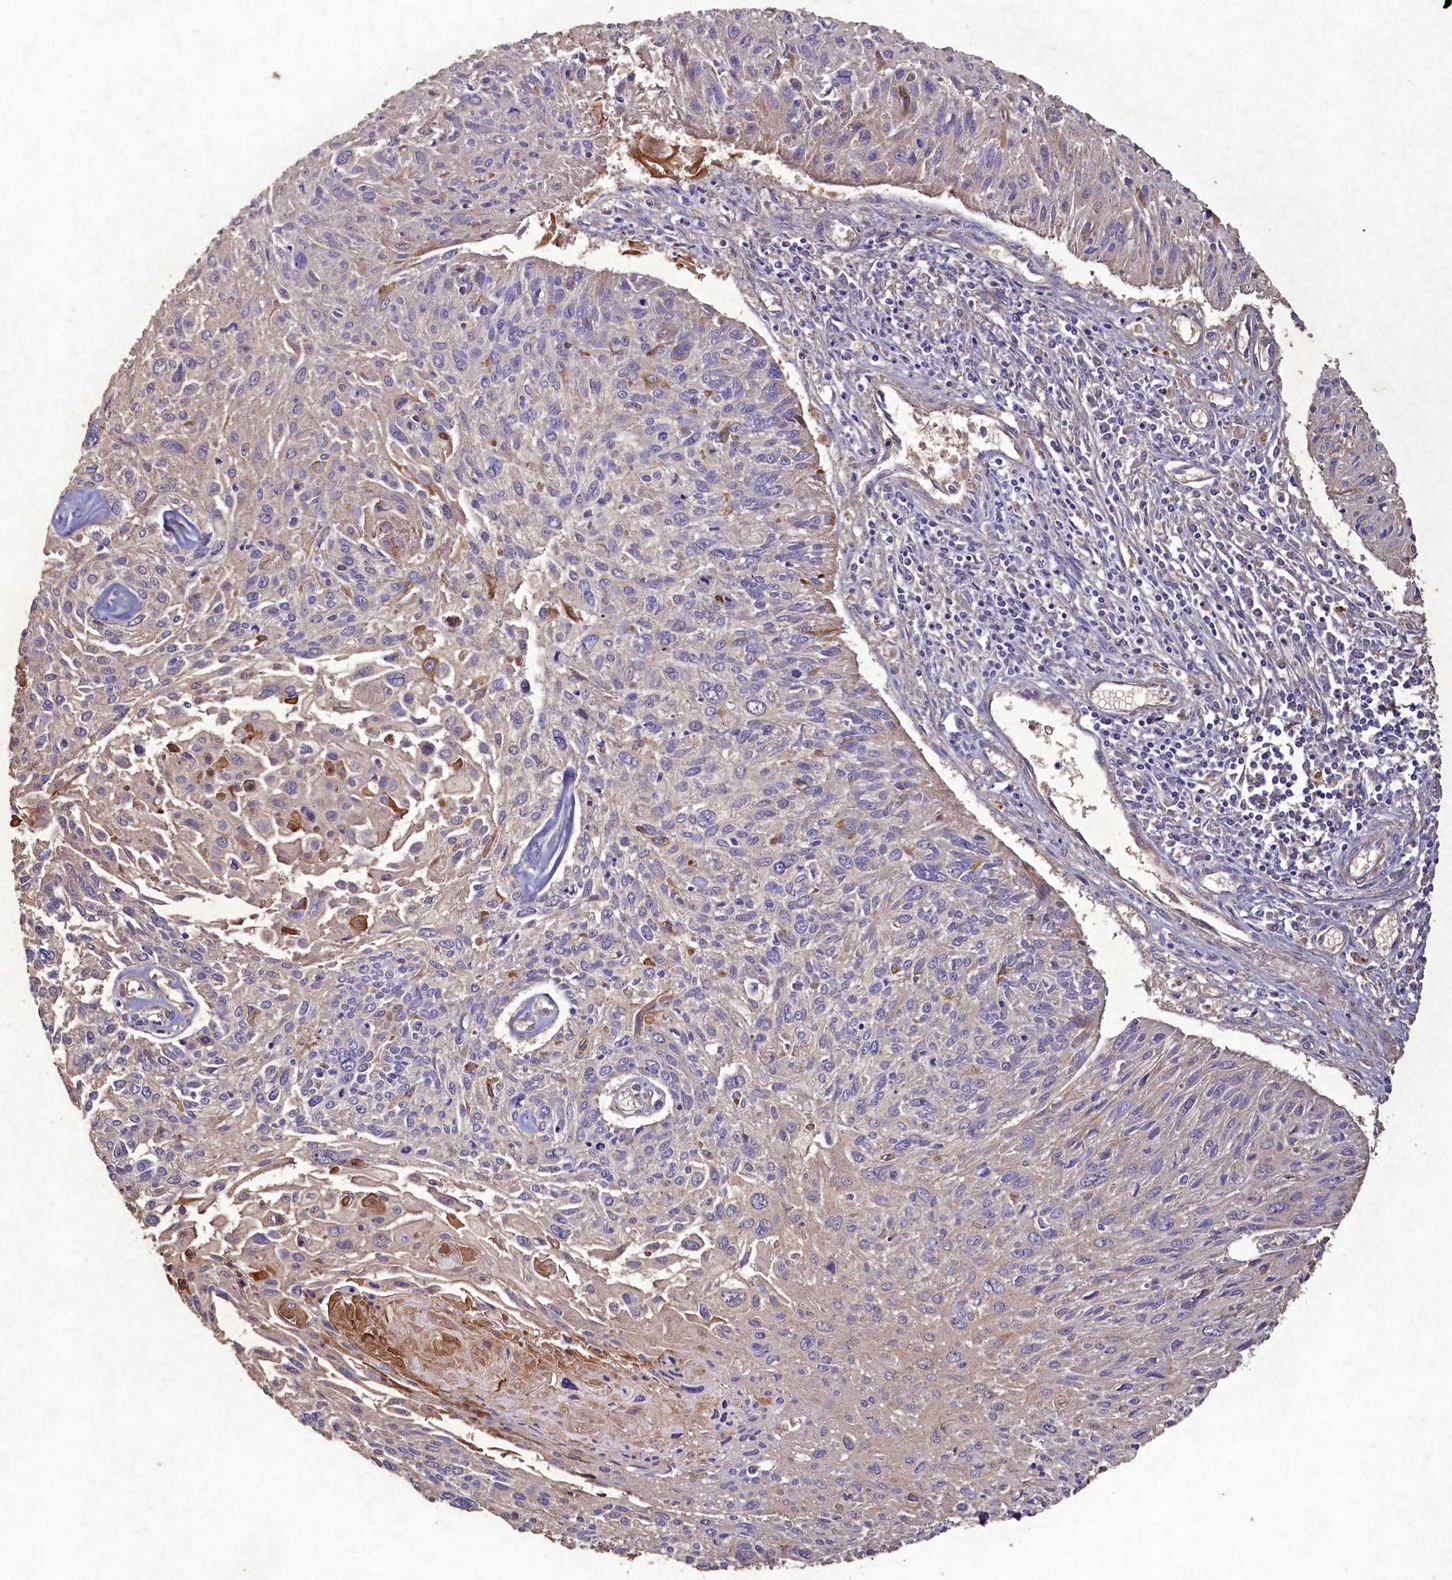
{"staining": {"intensity": "negative", "quantity": "none", "location": "none"}, "tissue": "cervical cancer", "cell_type": "Tumor cells", "image_type": "cancer", "snomed": [{"axis": "morphology", "description": "Squamous cell carcinoma, NOS"}, {"axis": "topography", "description": "Cervix"}], "caption": "The photomicrograph shows no staining of tumor cells in cervical squamous cell carcinoma.", "gene": "CIAO2B", "patient": {"sex": "female", "age": 51}}